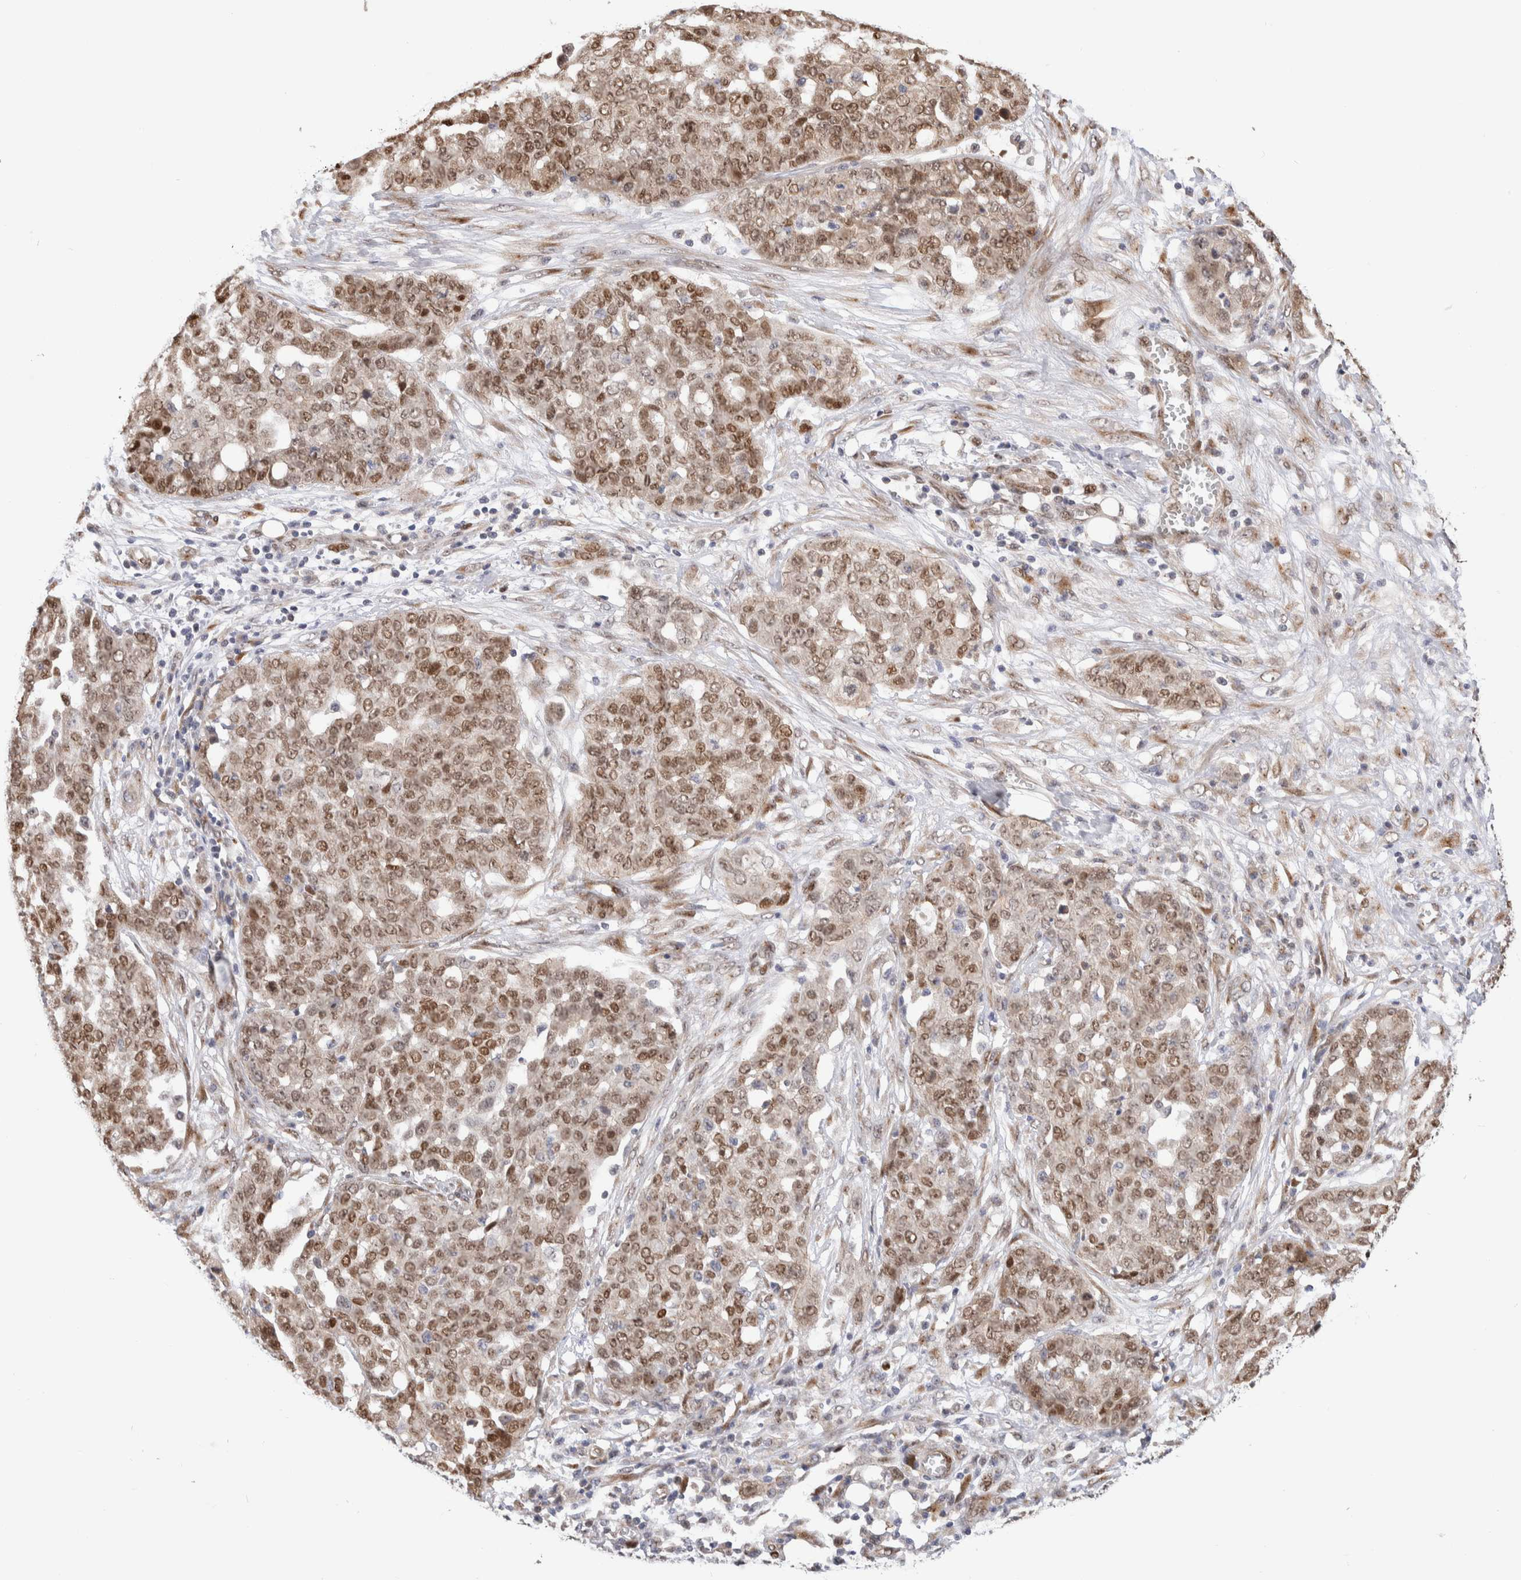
{"staining": {"intensity": "moderate", "quantity": ">75%", "location": "cytoplasmic/membranous,nuclear"}, "tissue": "ovarian cancer", "cell_type": "Tumor cells", "image_type": "cancer", "snomed": [{"axis": "morphology", "description": "Cystadenocarcinoma, serous, NOS"}, {"axis": "topography", "description": "Soft tissue"}, {"axis": "topography", "description": "Ovary"}], "caption": "Ovarian serous cystadenocarcinoma tissue reveals moderate cytoplasmic/membranous and nuclear staining in about >75% of tumor cells, visualized by immunohistochemistry.", "gene": "NSMAF", "patient": {"sex": "female", "age": 57}}